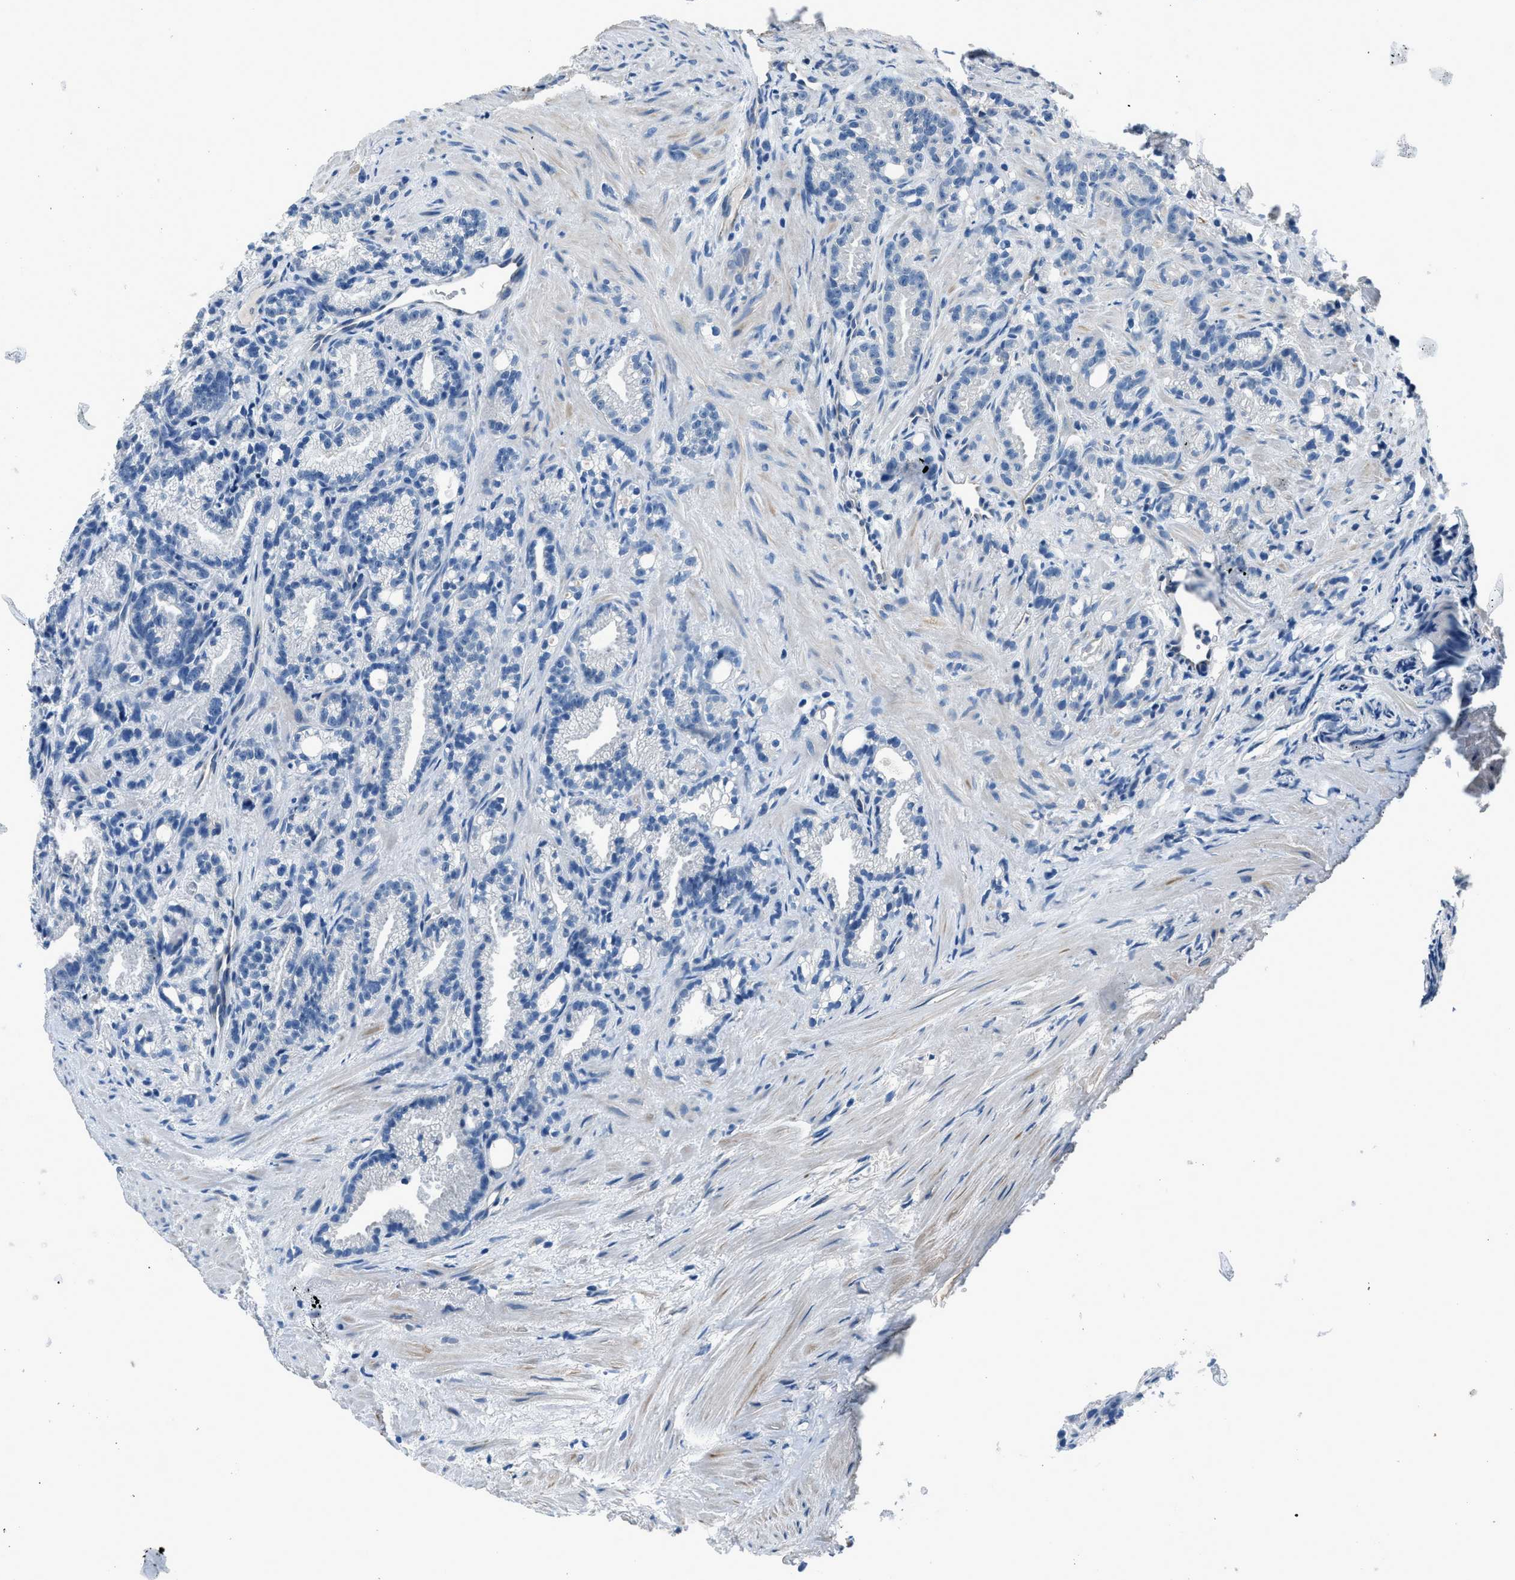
{"staining": {"intensity": "negative", "quantity": "none", "location": "none"}, "tissue": "prostate cancer", "cell_type": "Tumor cells", "image_type": "cancer", "snomed": [{"axis": "morphology", "description": "Adenocarcinoma, Low grade"}, {"axis": "topography", "description": "Prostate"}], "caption": "Immunohistochemistry histopathology image of neoplastic tissue: prostate cancer (adenocarcinoma (low-grade)) stained with DAB reveals no significant protein staining in tumor cells. (DAB (3,3'-diaminobenzidine) immunohistochemistry (IHC), high magnification).", "gene": "GJA3", "patient": {"sex": "male", "age": 89}}